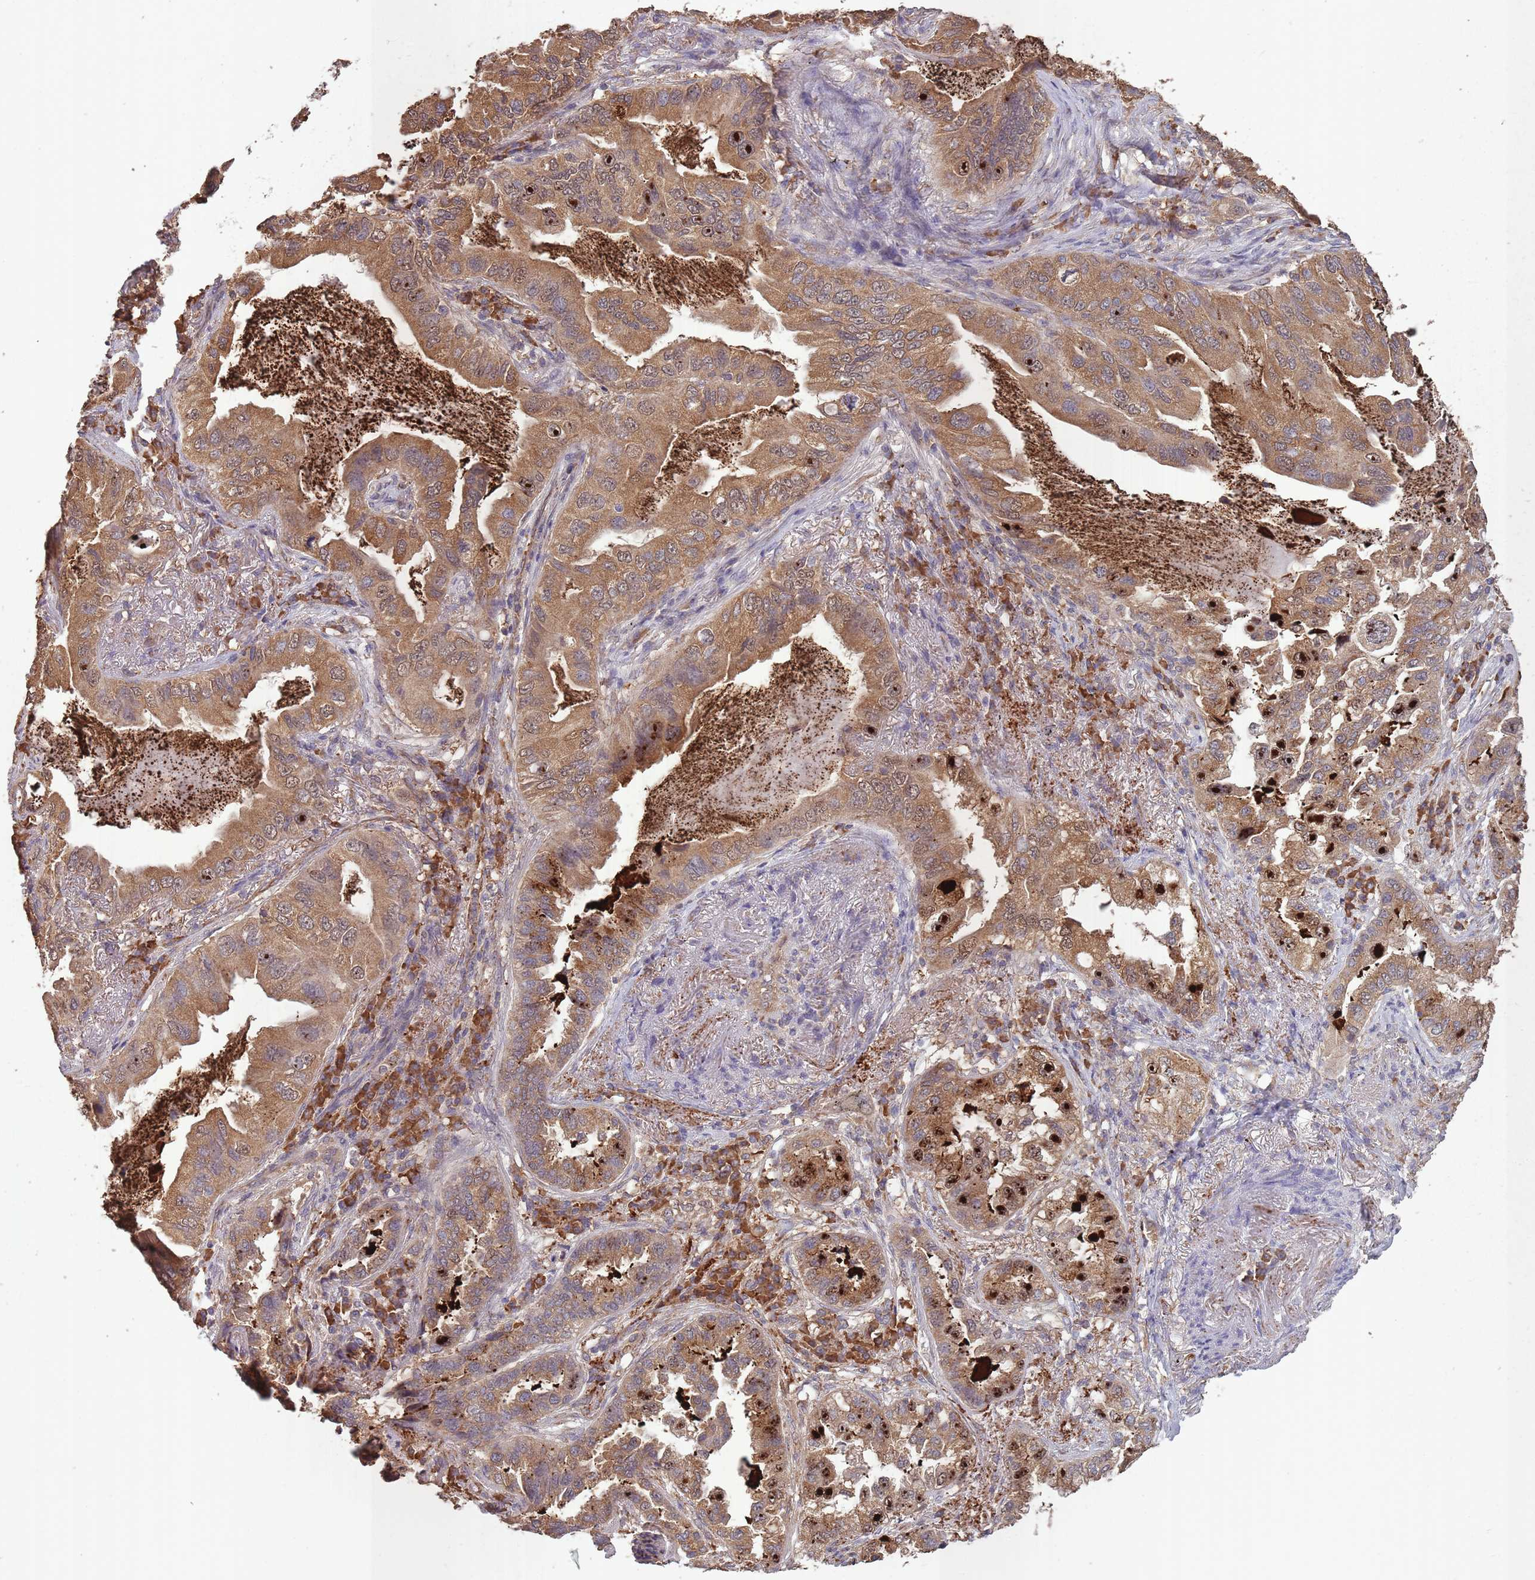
{"staining": {"intensity": "moderate", "quantity": ">75%", "location": "cytoplasmic/membranous"}, "tissue": "lung cancer", "cell_type": "Tumor cells", "image_type": "cancer", "snomed": [{"axis": "morphology", "description": "Adenocarcinoma, NOS"}, {"axis": "topography", "description": "Lung"}], "caption": "Moderate cytoplasmic/membranous staining for a protein is appreciated in about >75% of tumor cells of lung cancer (adenocarcinoma) using immunohistochemistry (IHC).", "gene": "SANBR", "patient": {"sex": "female", "age": 69}}